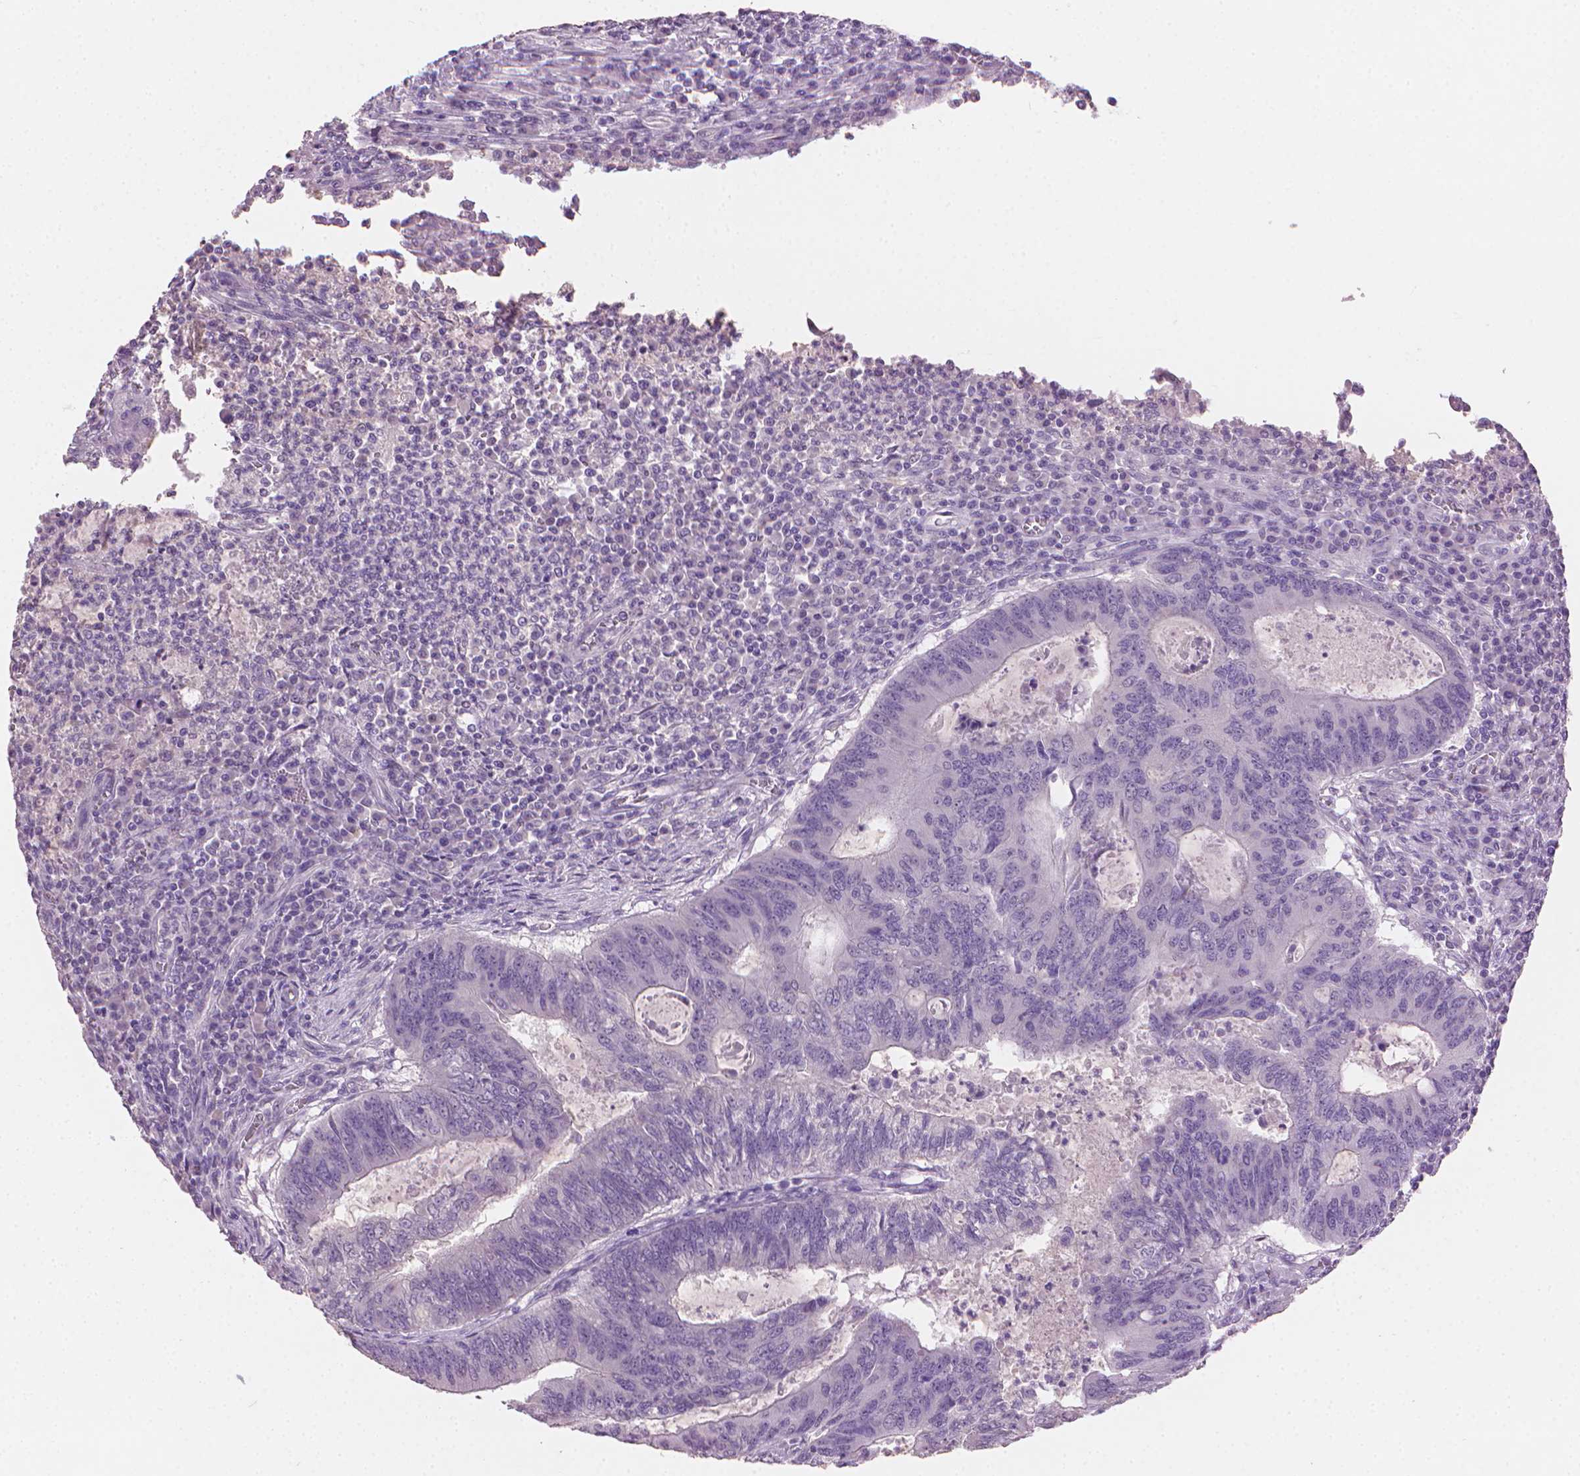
{"staining": {"intensity": "negative", "quantity": "none", "location": "none"}, "tissue": "colorectal cancer", "cell_type": "Tumor cells", "image_type": "cancer", "snomed": [{"axis": "morphology", "description": "Adenocarcinoma, NOS"}, {"axis": "topography", "description": "Colon"}], "caption": "There is no significant positivity in tumor cells of colorectal adenocarcinoma.", "gene": "MLANA", "patient": {"sex": "male", "age": 67}}